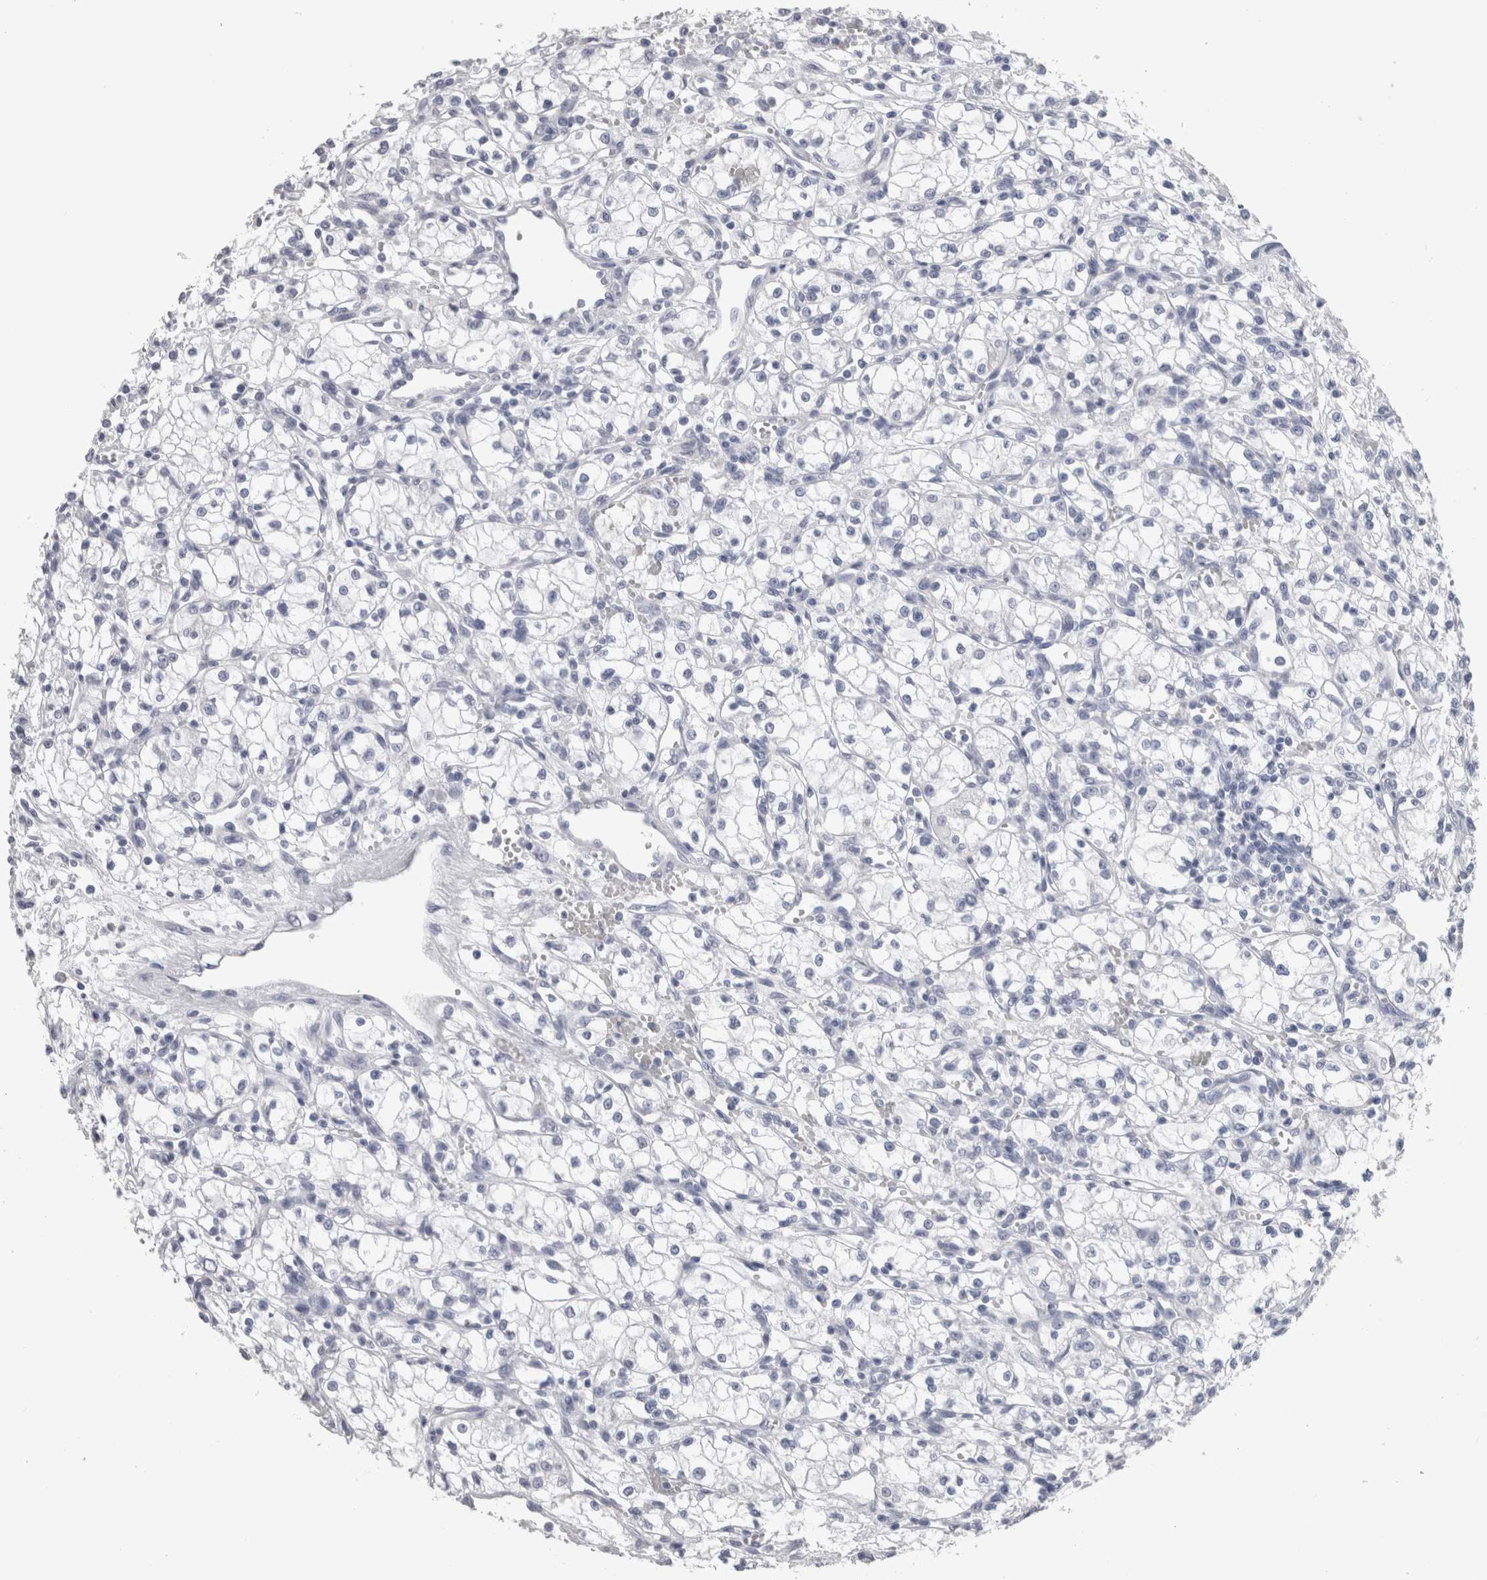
{"staining": {"intensity": "negative", "quantity": "none", "location": "none"}, "tissue": "renal cancer", "cell_type": "Tumor cells", "image_type": "cancer", "snomed": [{"axis": "morphology", "description": "Normal tissue, NOS"}, {"axis": "morphology", "description": "Adenocarcinoma, NOS"}, {"axis": "topography", "description": "Kidney"}], "caption": "Immunohistochemical staining of human adenocarcinoma (renal) demonstrates no significant expression in tumor cells. Nuclei are stained in blue.", "gene": "CA8", "patient": {"sex": "male", "age": 59}}